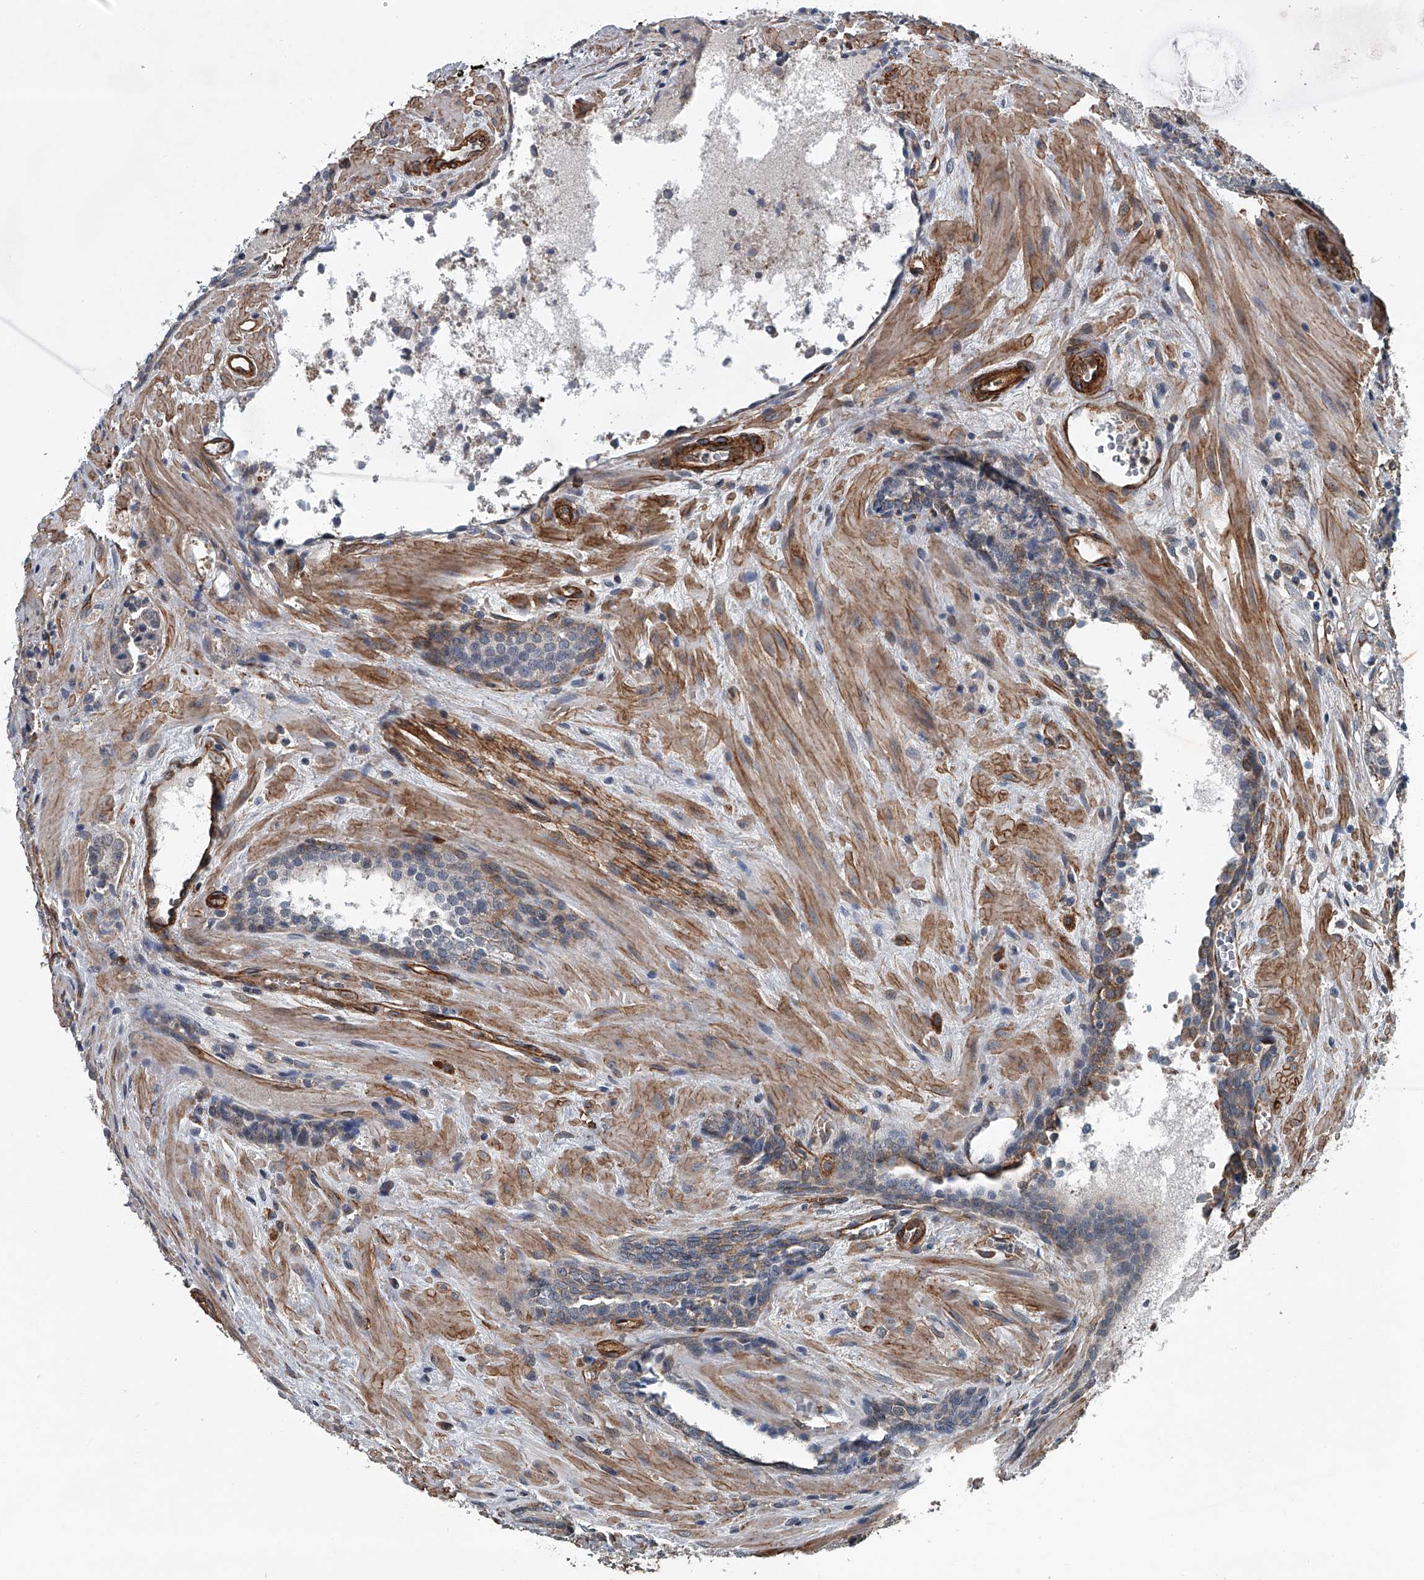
{"staining": {"intensity": "negative", "quantity": "none", "location": "none"}, "tissue": "prostate cancer", "cell_type": "Tumor cells", "image_type": "cancer", "snomed": [{"axis": "morphology", "description": "Adenocarcinoma, Low grade"}, {"axis": "topography", "description": "Prostate"}], "caption": "DAB (3,3'-diaminobenzidine) immunohistochemical staining of prostate low-grade adenocarcinoma demonstrates no significant expression in tumor cells.", "gene": "LDLRAD2", "patient": {"sex": "male", "age": 67}}